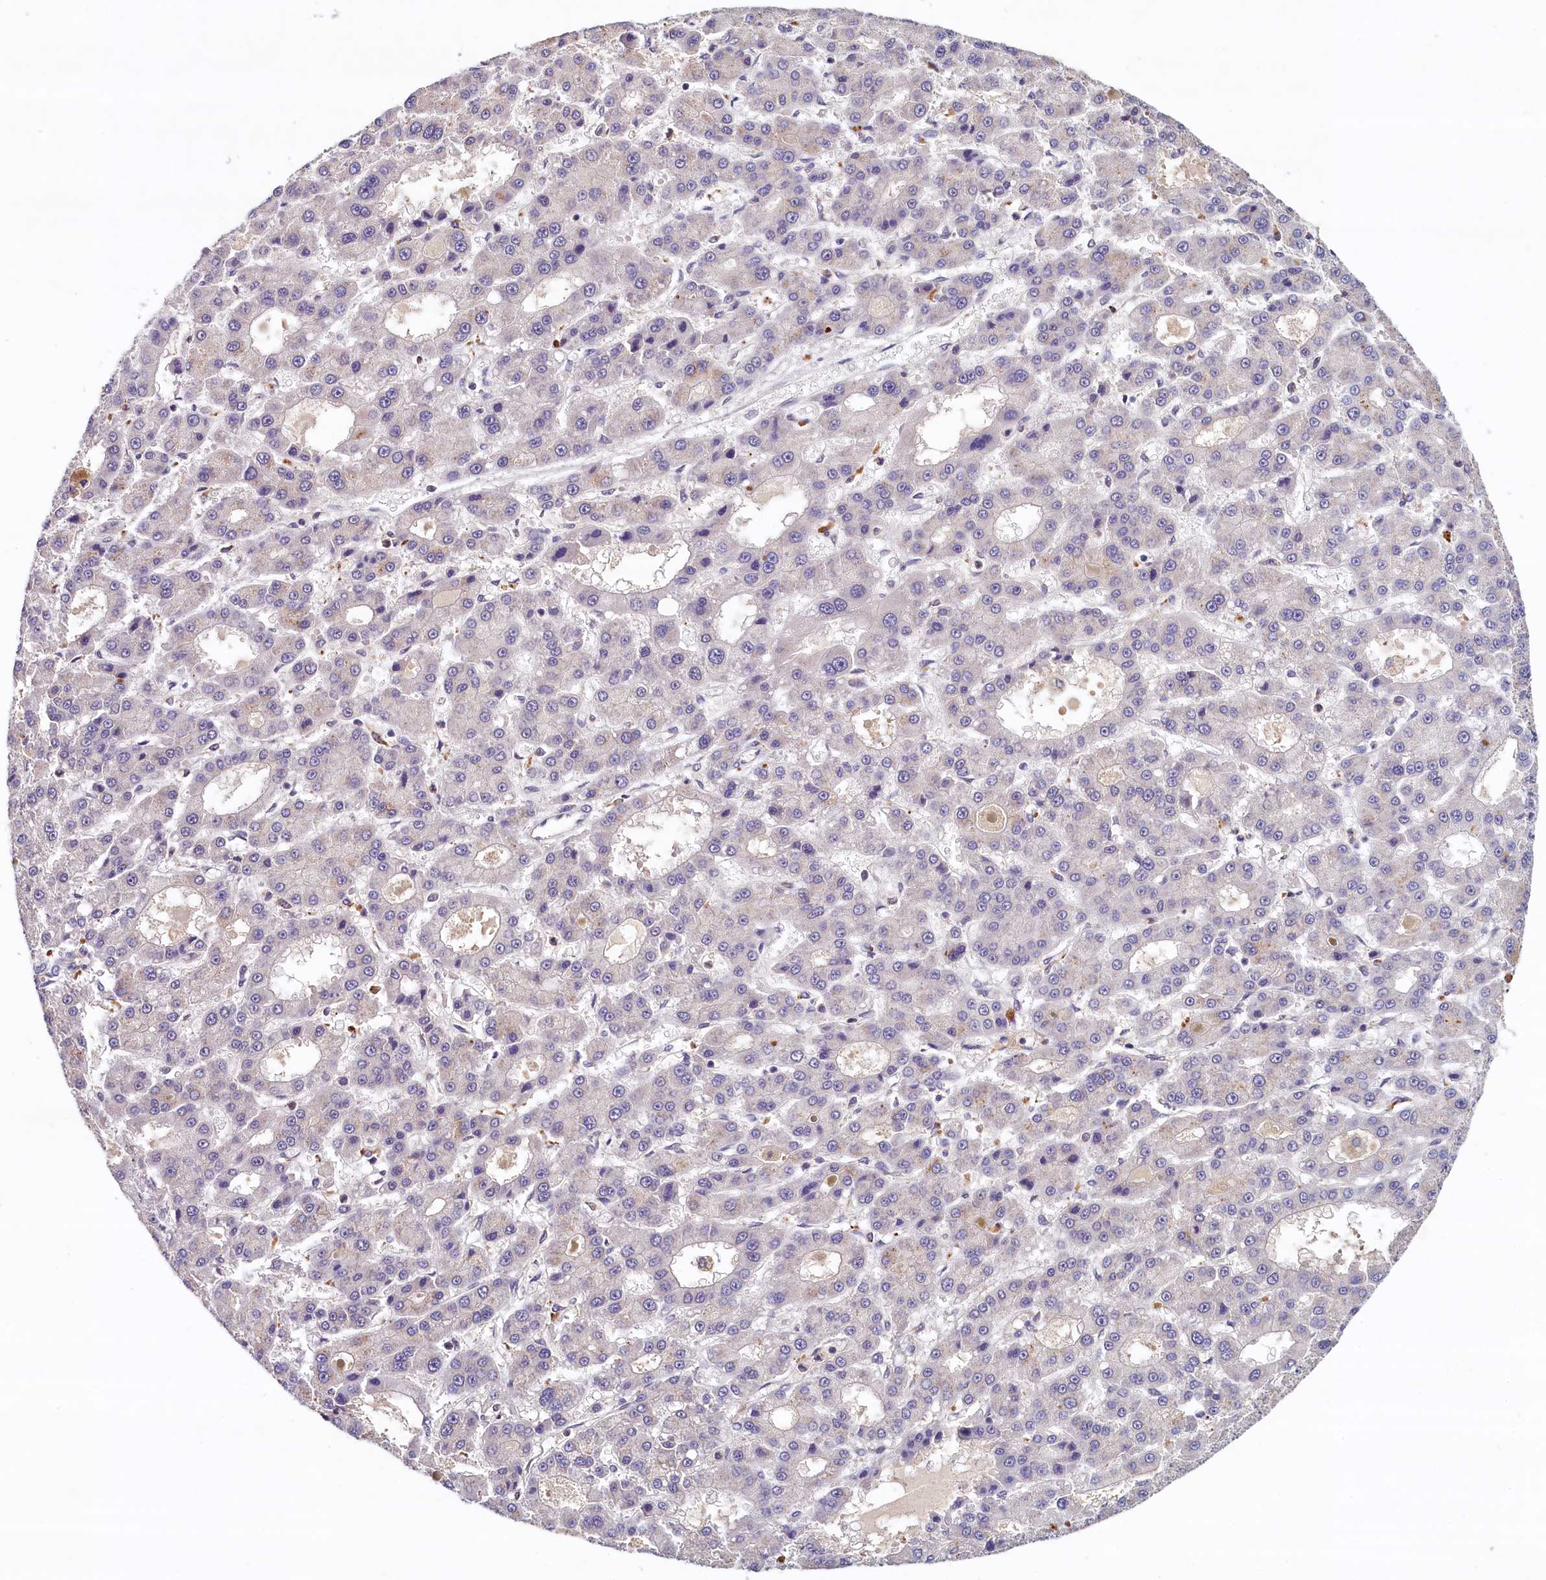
{"staining": {"intensity": "negative", "quantity": "none", "location": "none"}, "tissue": "liver cancer", "cell_type": "Tumor cells", "image_type": "cancer", "snomed": [{"axis": "morphology", "description": "Carcinoma, Hepatocellular, NOS"}, {"axis": "topography", "description": "Liver"}], "caption": "A micrograph of human hepatocellular carcinoma (liver) is negative for staining in tumor cells.", "gene": "NUBP2", "patient": {"sex": "male", "age": 70}}